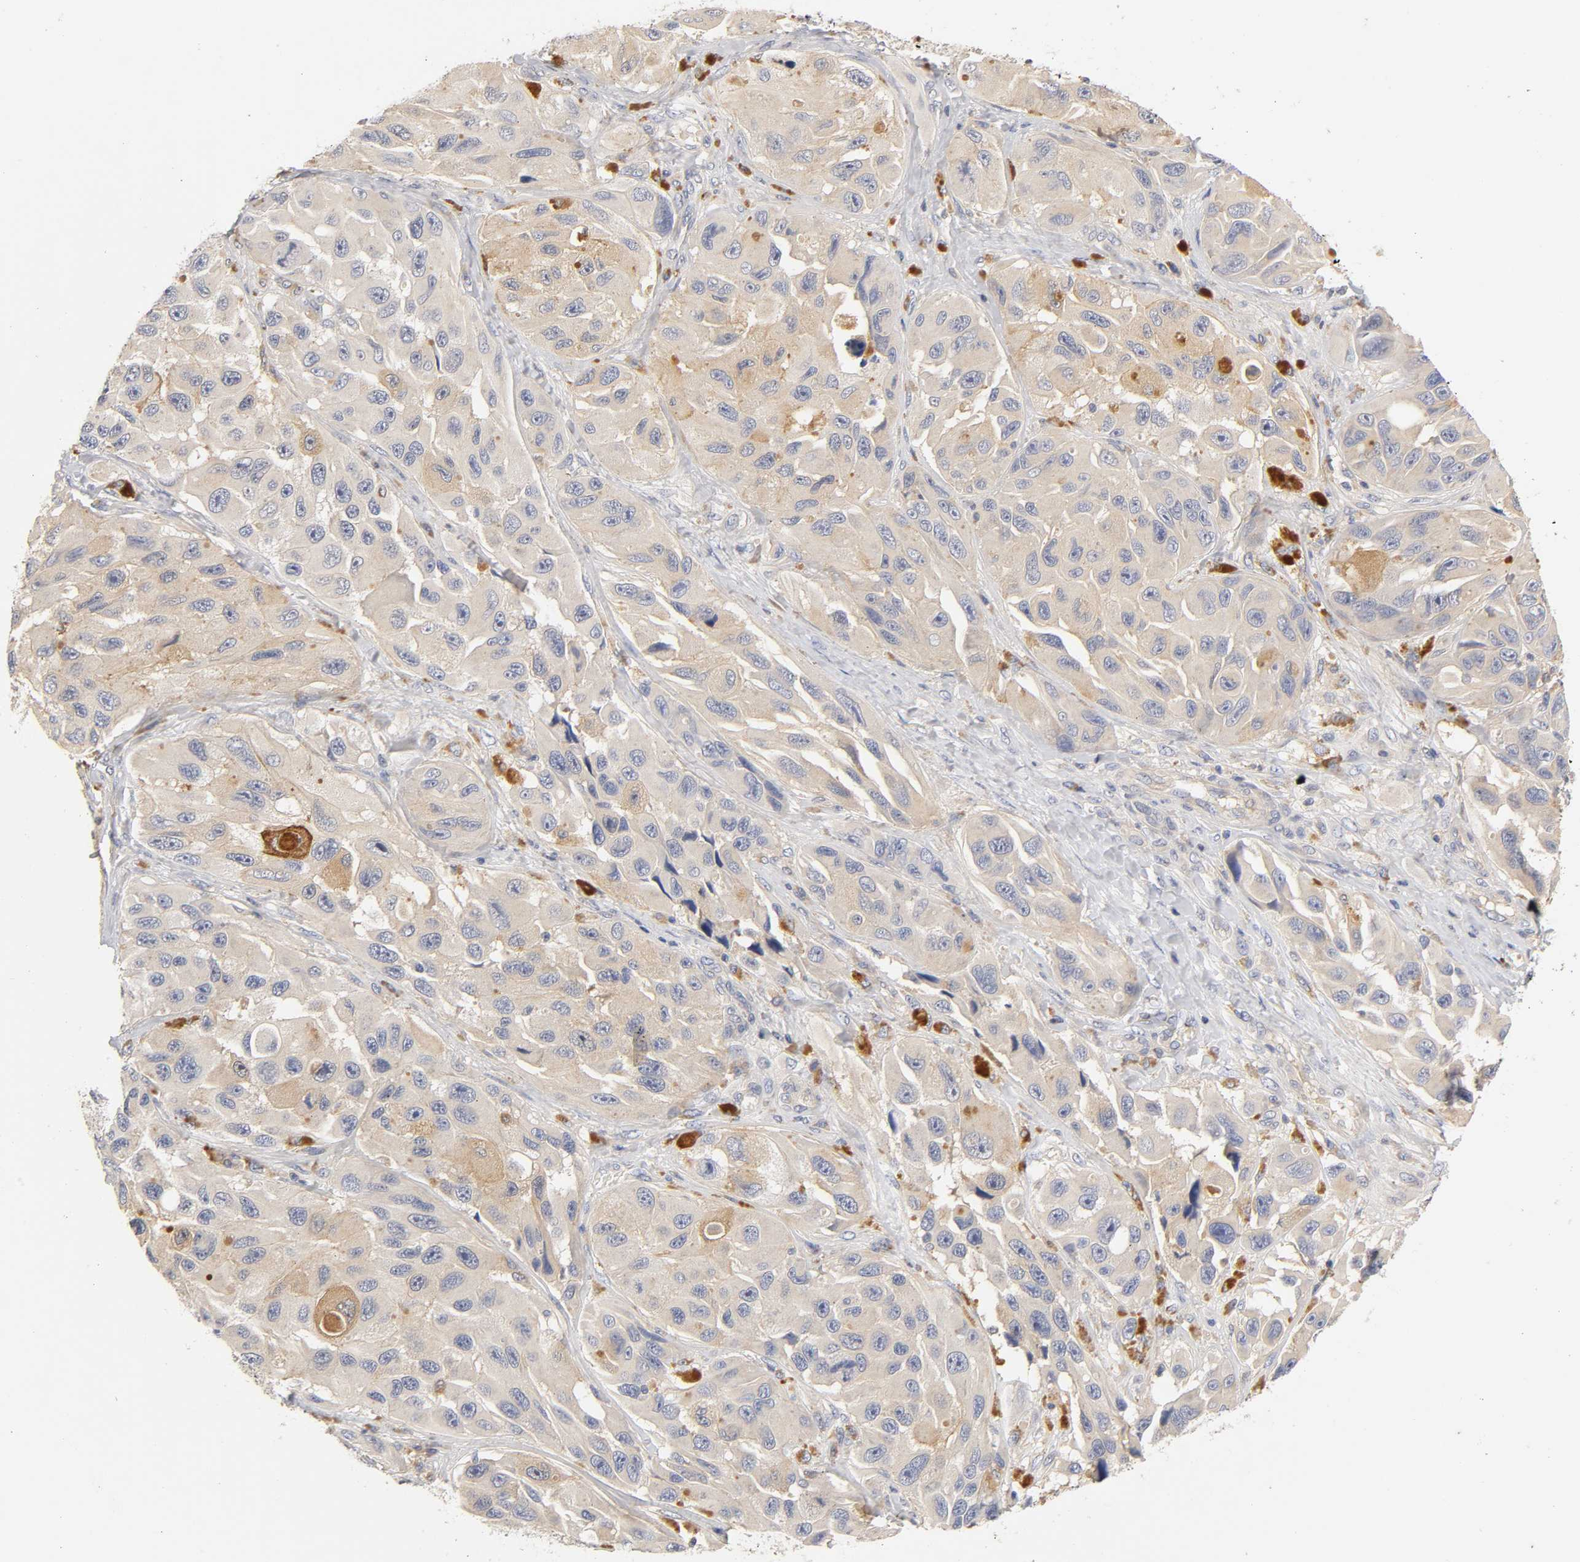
{"staining": {"intensity": "weak", "quantity": "25%-75%", "location": "cytoplasmic/membranous"}, "tissue": "melanoma", "cell_type": "Tumor cells", "image_type": "cancer", "snomed": [{"axis": "morphology", "description": "Malignant melanoma, NOS"}, {"axis": "topography", "description": "Skin"}], "caption": "IHC of human melanoma shows low levels of weak cytoplasmic/membranous positivity in about 25%-75% of tumor cells.", "gene": "RHOA", "patient": {"sex": "female", "age": 73}}